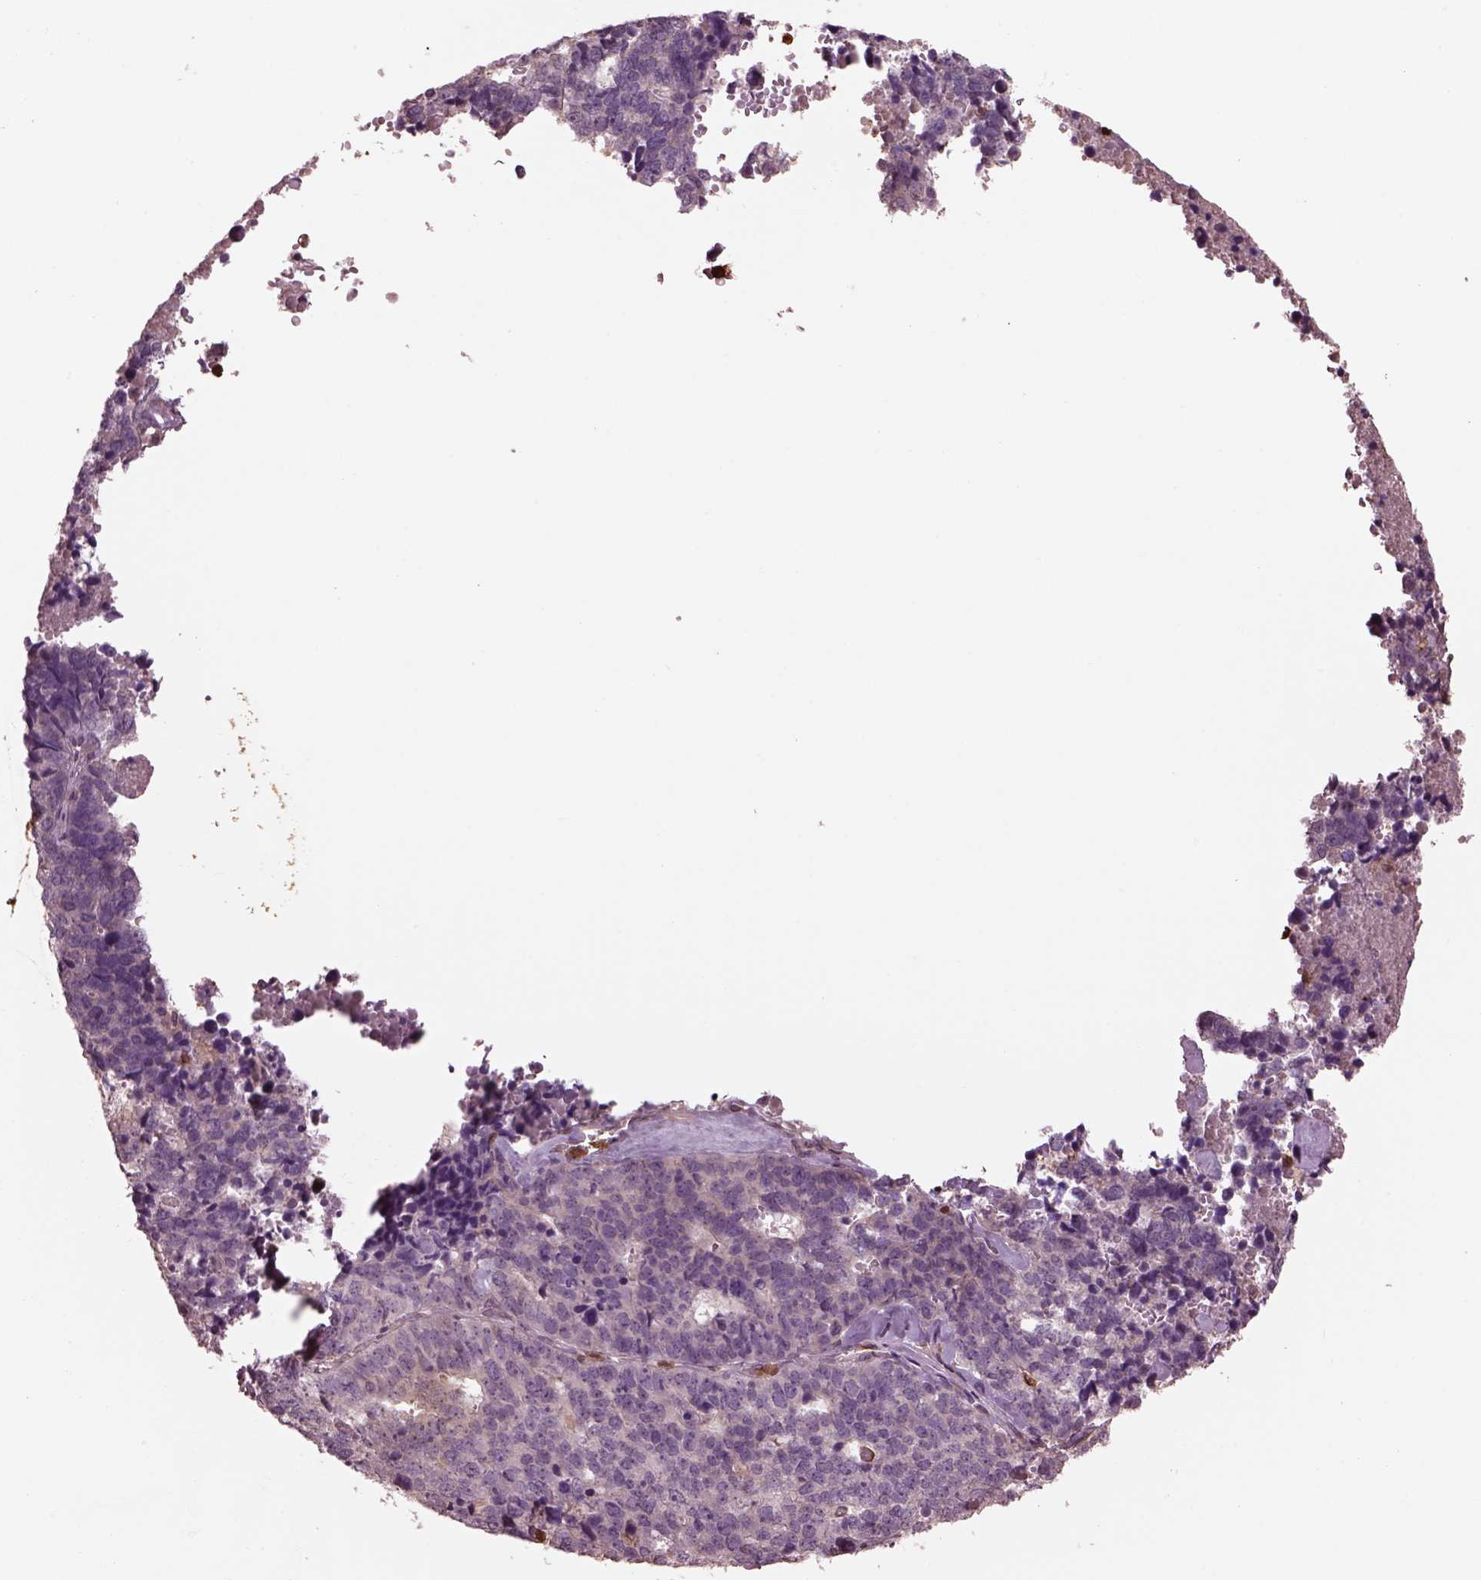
{"staining": {"intensity": "negative", "quantity": "none", "location": "none"}, "tissue": "stomach cancer", "cell_type": "Tumor cells", "image_type": "cancer", "snomed": [{"axis": "morphology", "description": "Adenocarcinoma, NOS"}, {"axis": "topography", "description": "Stomach"}], "caption": "There is no significant expression in tumor cells of stomach adenocarcinoma. (Stains: DAB (3,3'-diaminobenzidine) immunohistochemistry with hematoxylin counter stain, Microscopy: brightfield microscopy at high magnification).", "gene": "IL31RA", "patient": {"sex": "male", "age": 69}}